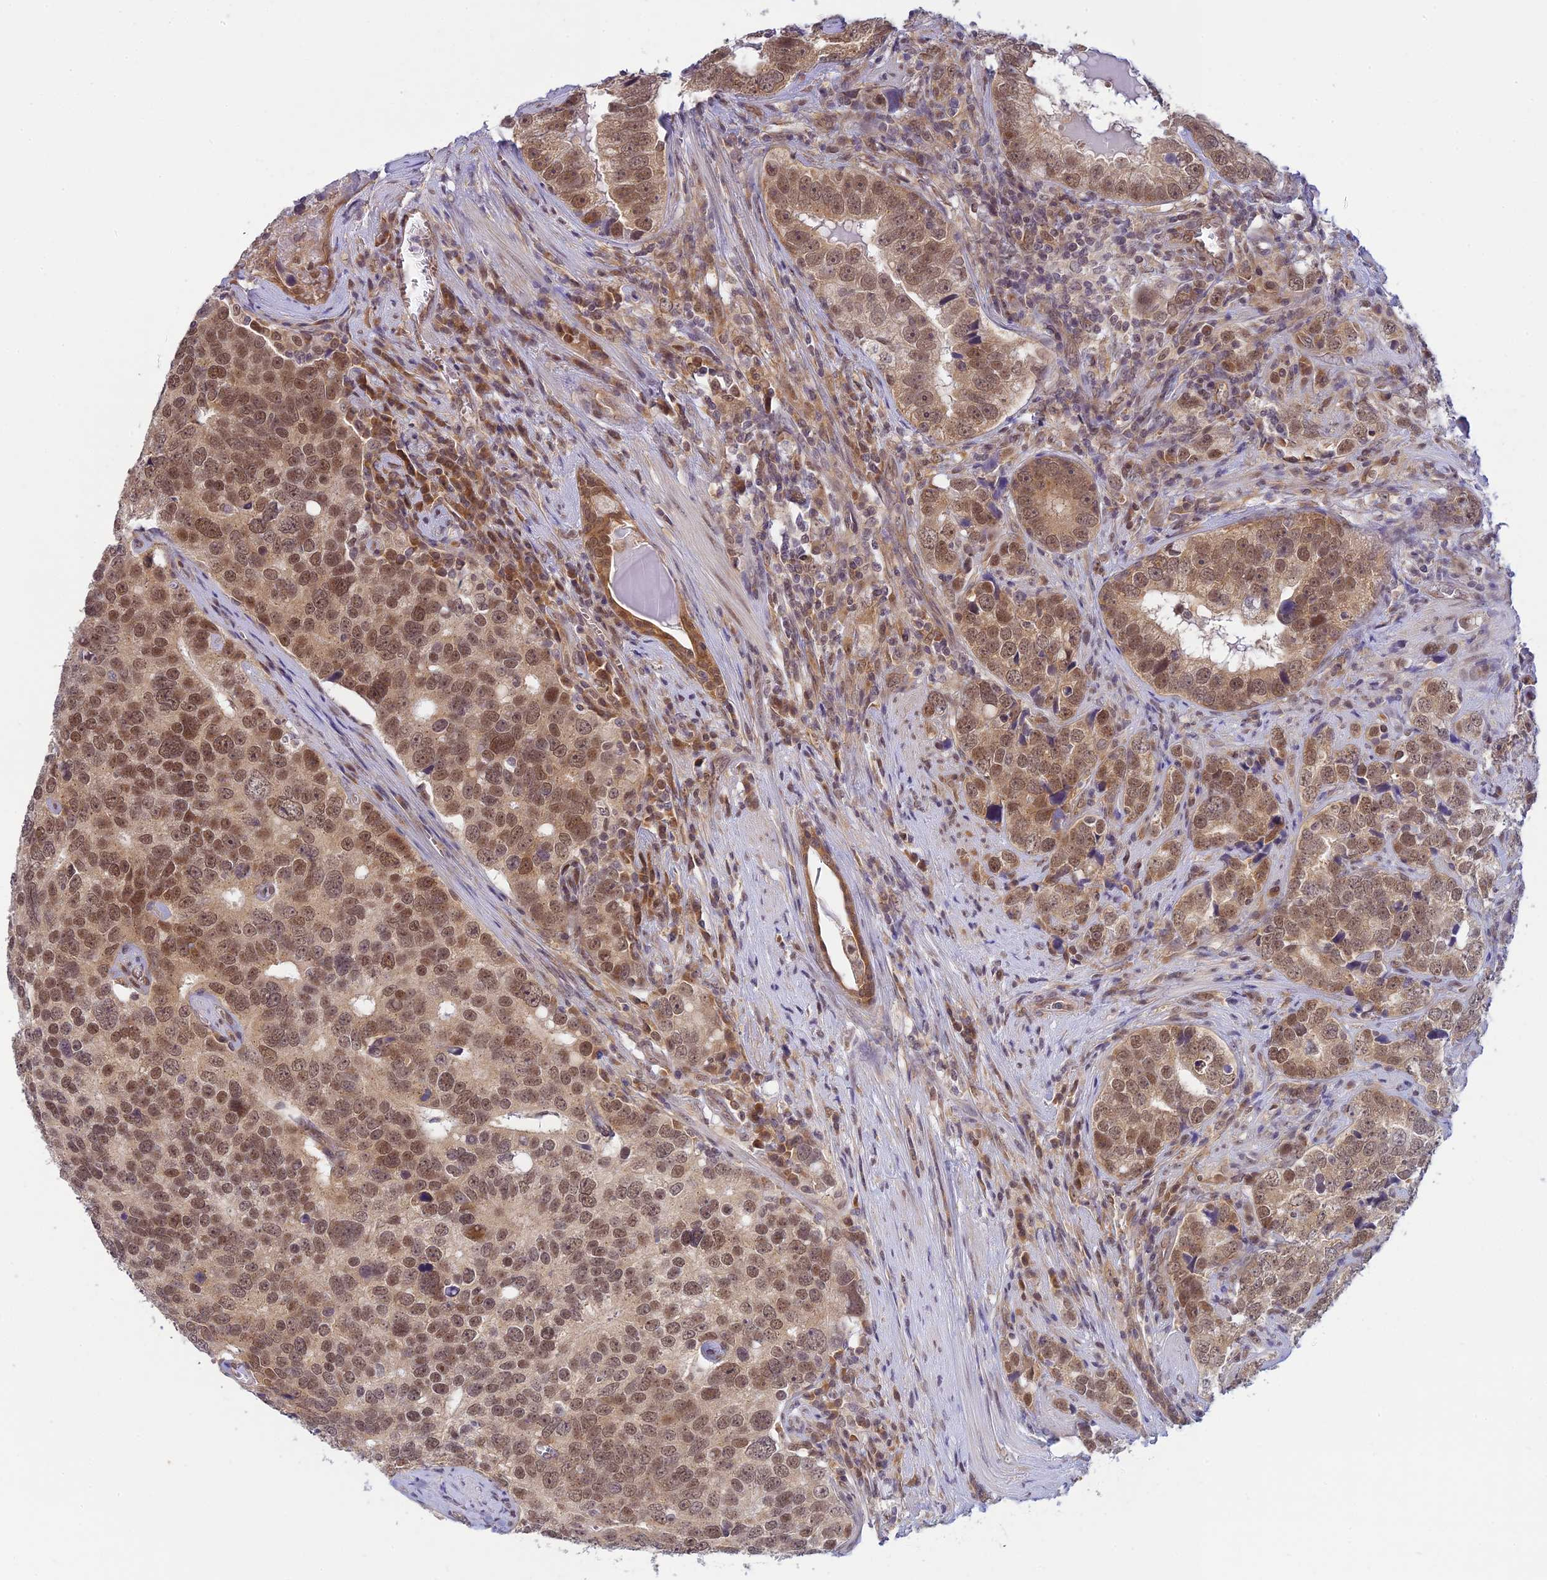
{"staining": {"intensity": "moderate", "quantity": ">75%", "location": "nuclear"}, "tissue": "prostate cancer", "cell_type": "Tumor cells", "image_type": "cancer", "snomed": [{"axis": "morphology", "description": "Adenocarcinoma, High grade"}, {"axis": "topography", "description": "Prostate"}], "caption": "Immunohistochemical staining of adenocarcinoma (high-grade) (prostate) exhibits medium levels of moderate nuclear protein staining in about >75% of tumor cells.", "gene": "SKIC8", "patient": {"sex": "male", "age": 71}}